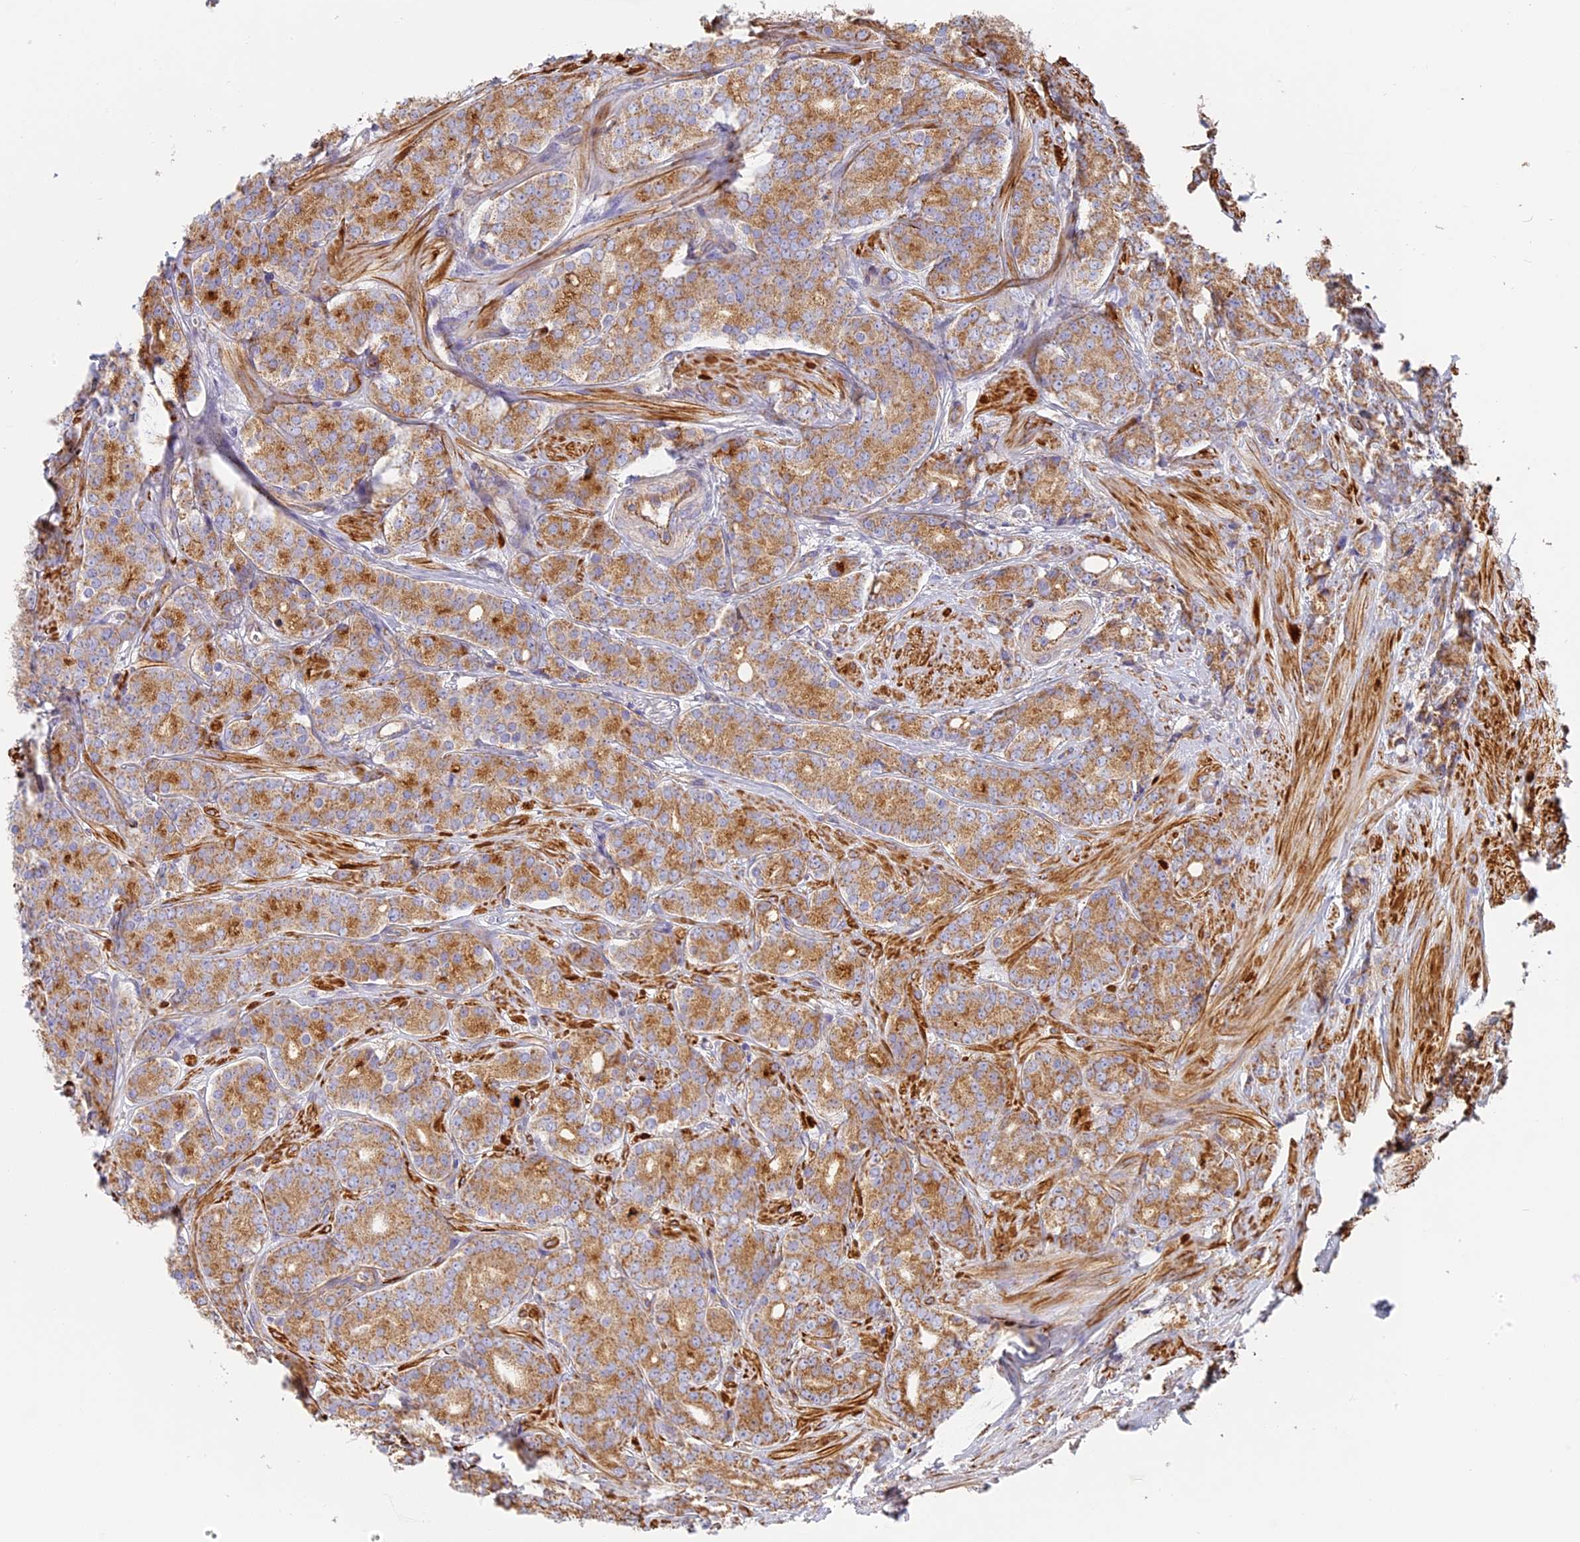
{"staining": {"intensity": "moderate", "quantity": ">75%", "location": "cytoplasmic/membranous"}, "tissue": "prostate cancer", "cell_type": "Tumor cells", "image_type": "cancer", "snomed": [{"axis": "morphology", "description": "Adenocarcinoma, High grade"}, {"axis": "topography", "description": "Prostate"}], "caption": "Immunohistochemistry (IHC) of high-grade adenocarcinoma (prostate) exhibits medium levels of moderate cytoplasmic/membranous staining in approximately >75% of tumor cells.", "gene": "DDA1", "patient": {"sex": "male", "age": 62}}